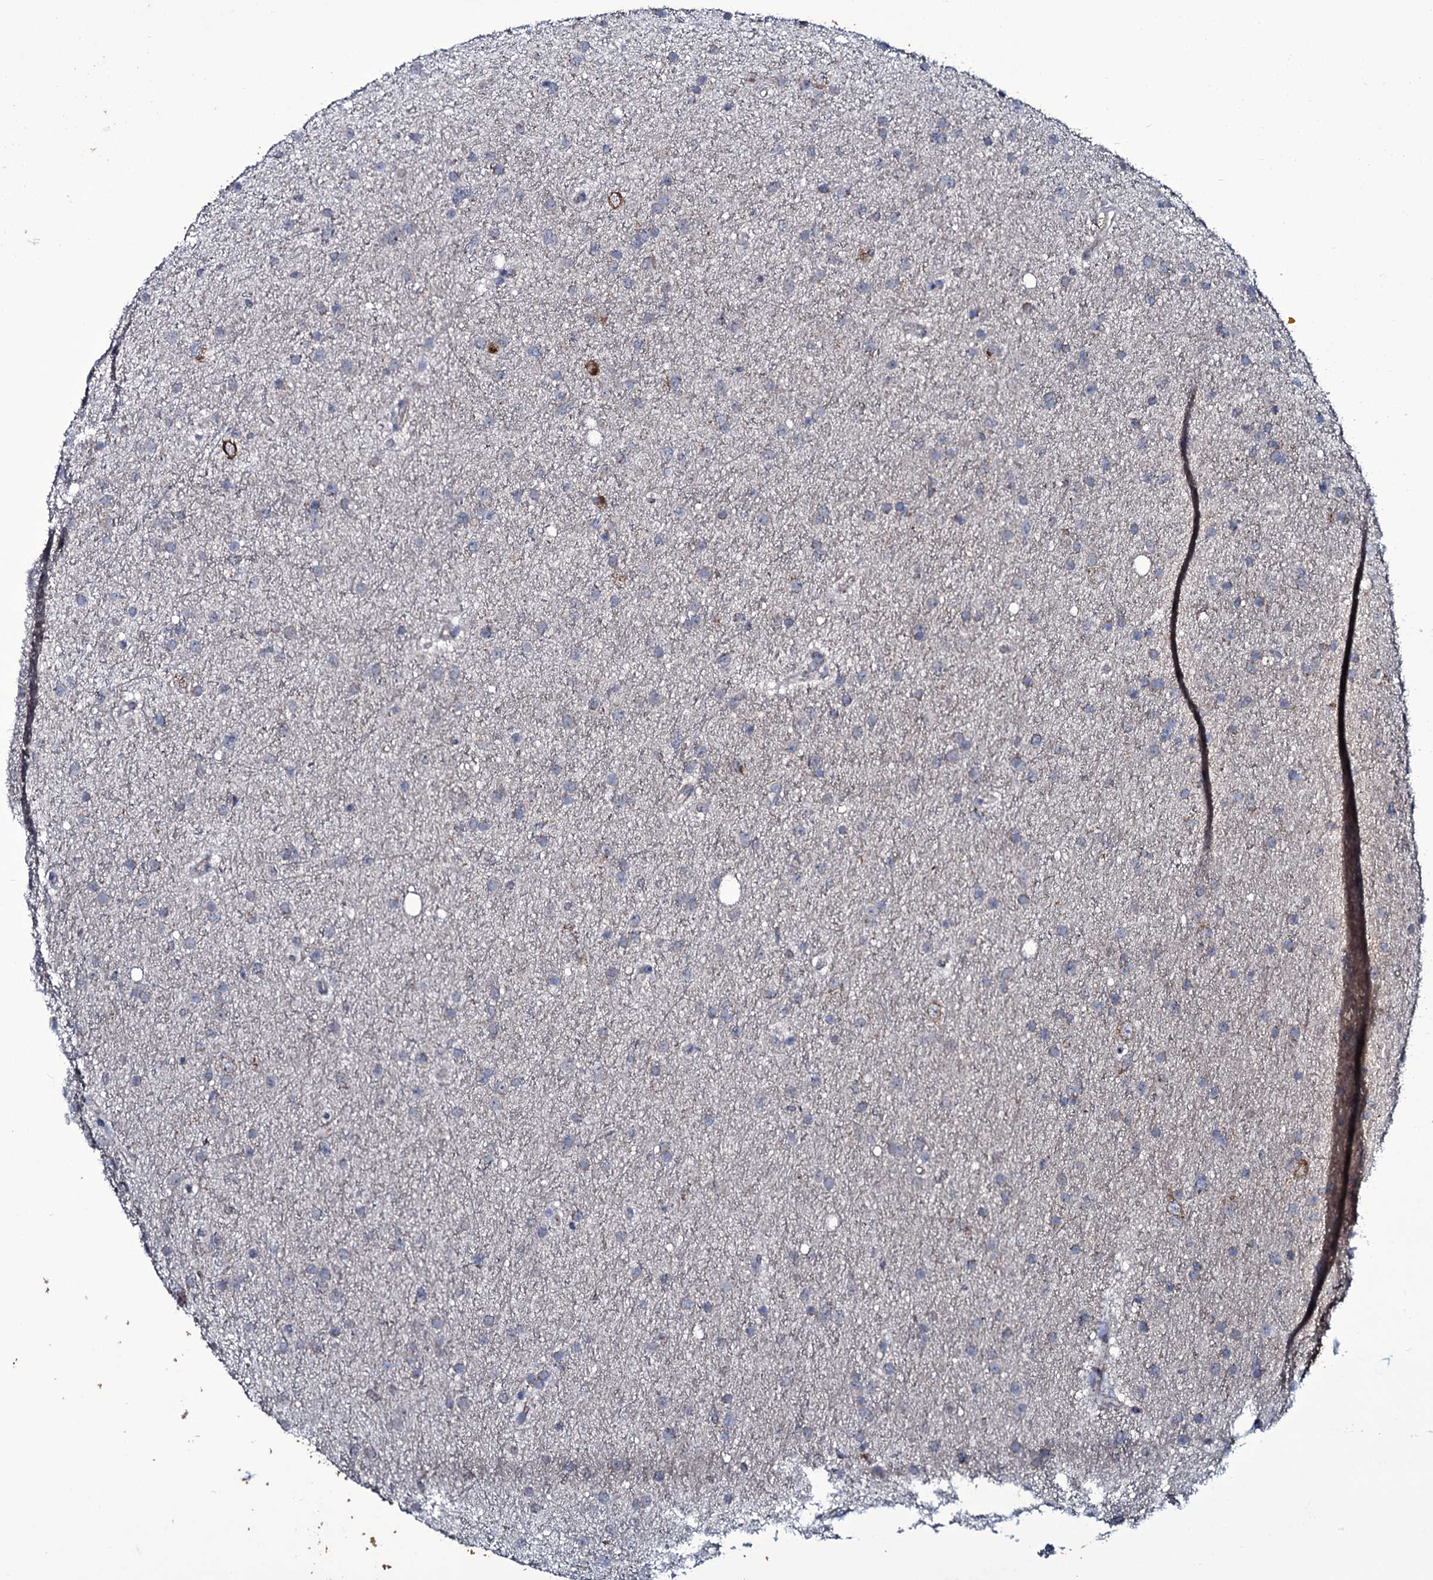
{"staining": {"intensity": "negative", "quantity": "none", "location": "none"}, "tissue": "glioma", "cell_type": "Tumor cells", "image_type": "cancer", "snomed": [{"axis": "morphology", "description": "Glioma, malignant, Low grade"}, {"axis": "topography", "description": "Cerebral cortex"}], "caption": "High magnification brightfield microscopy of glioma stained with DAB (brown) and counterstained with hematoxylin (blue): tumor cells show no significant expression.", "gene": "WIPF3", "patient": {"sex": "female", "age": 39}}